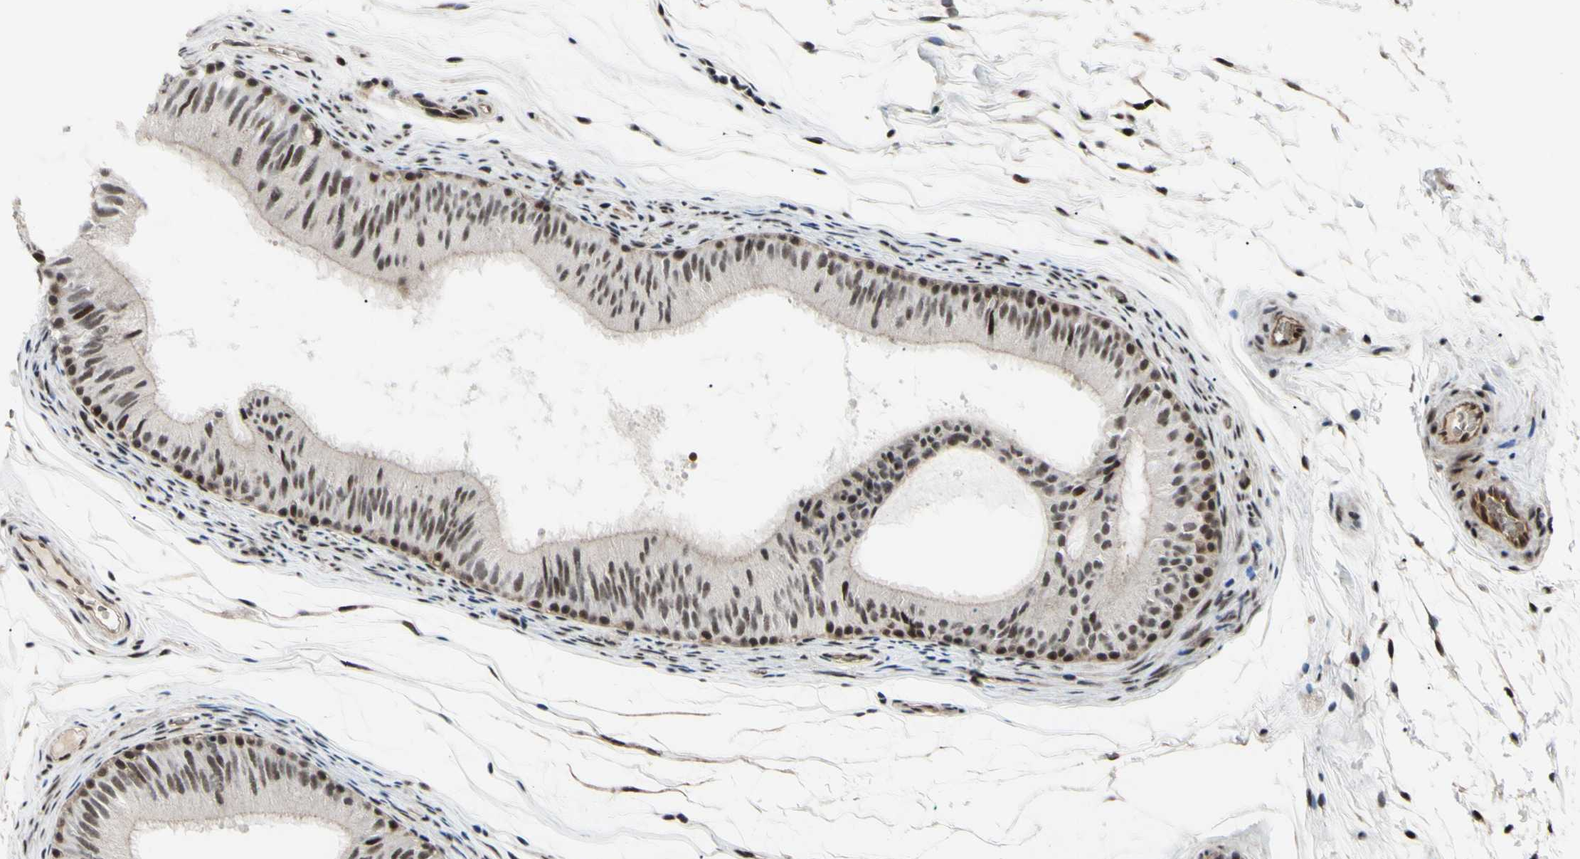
{"staining": {"intensity": "moderate", "quantity": ">75%", "location": "nuclear"}, "tissue": "epididymis", "cell_type": "Glandular cells", "image_type": "normal", "snomed": [{"axis": "morphology", "description": "Normal tissue, NOS"}, {"axis": "topography", "description": "Epididymis"}], "caption": "Protein expression analysis of unremarkable human epididymis reveals moderate nuclear expression in approximately >75% of glandular cells.", "gene": "THAP12", "patient": {"sex": "male", "age": 36}}